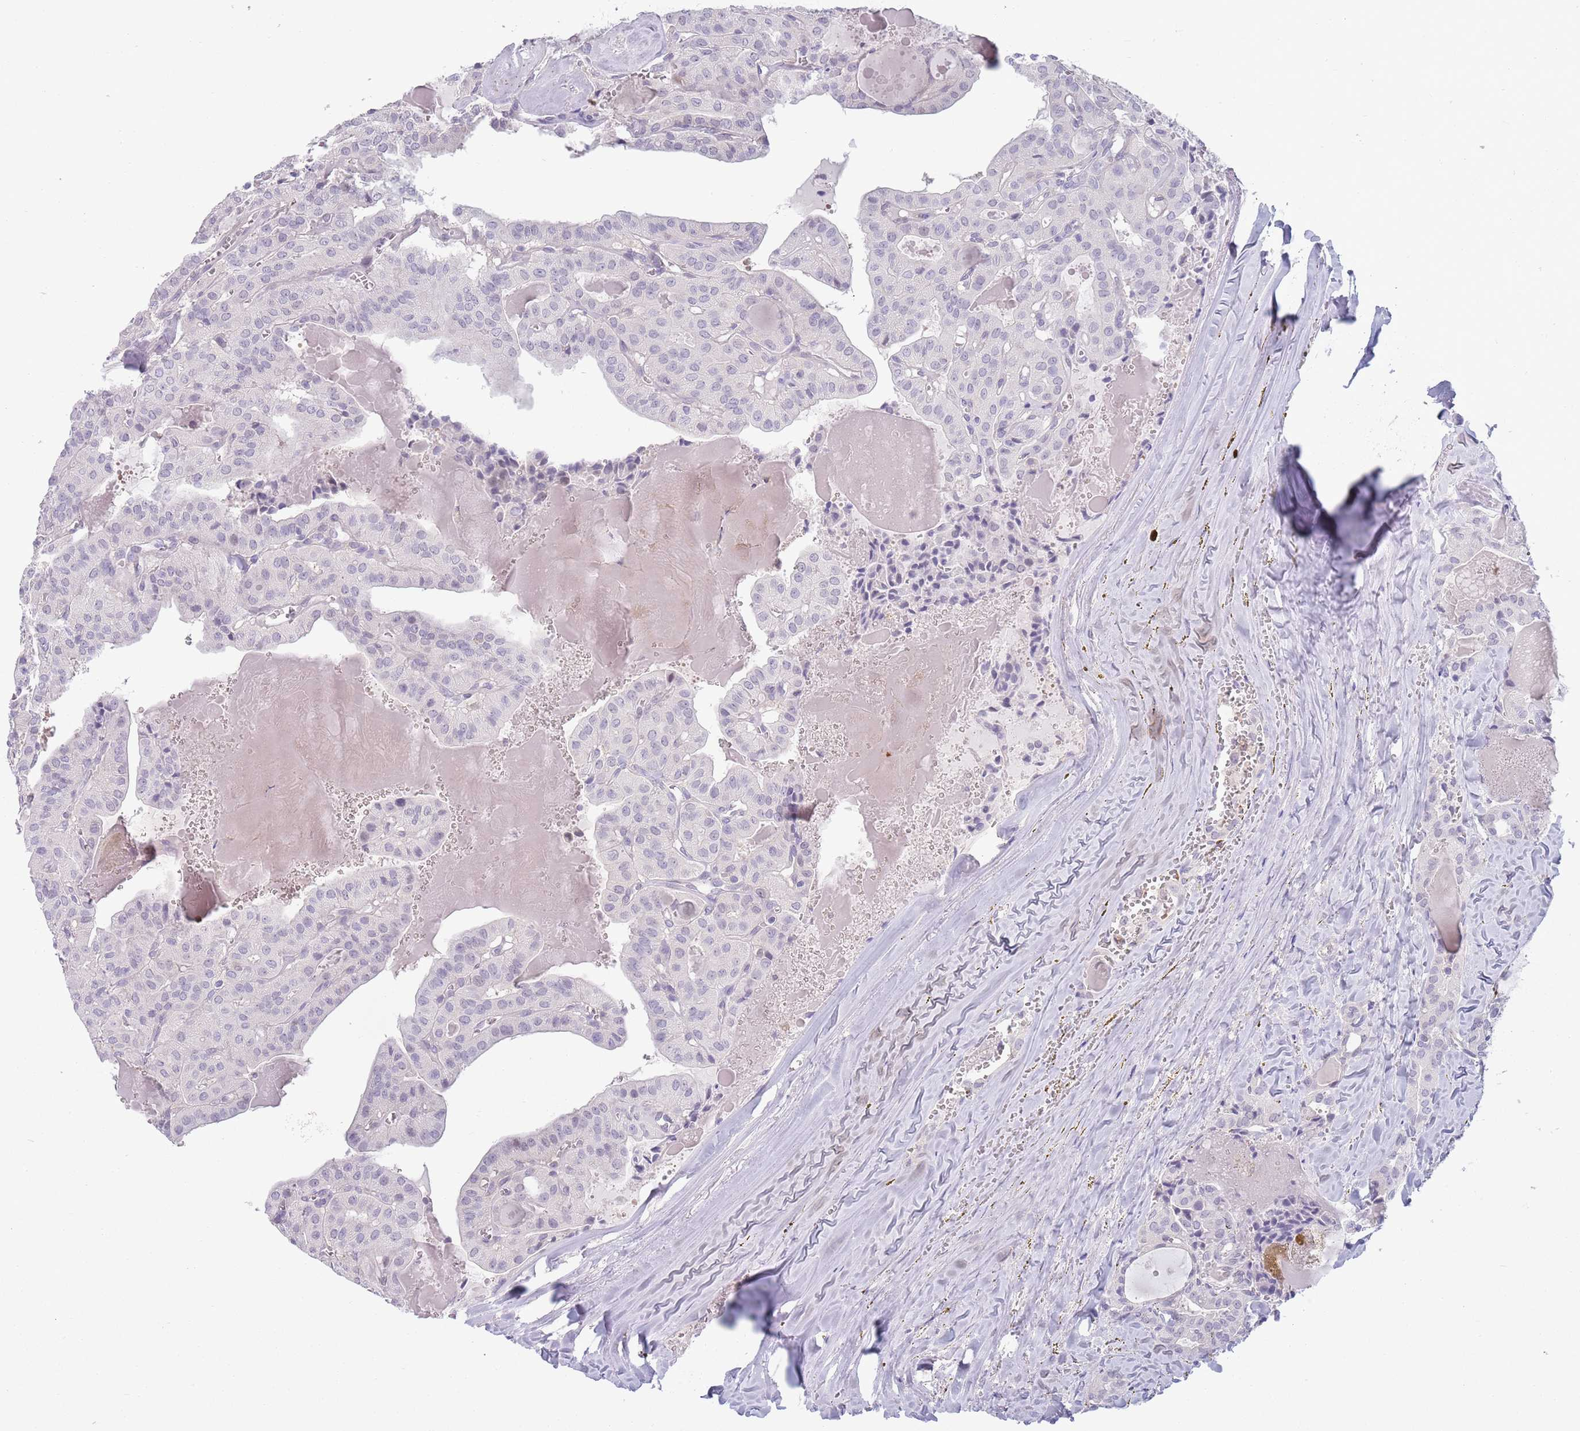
{"staining": {"intensity": "negative", "quantity": "none", "location": "none"}, "tissue": "thyroid cancer", "cell_type": "Tumor cells", "image_type": "cancer", "snomed": [{"axis": "morphology", "description": "Papillary adenocarcinoma, NOS"}, {"axis": "topography", "description": "Thyroid gland"}], "caption": "This is an IHC image of thyroid cancer (papillary adenocarcinoma). There is no positivity in tumor cells.", "gene": "CLNS1A", "patient": {"sex": "male", "age": 52}}